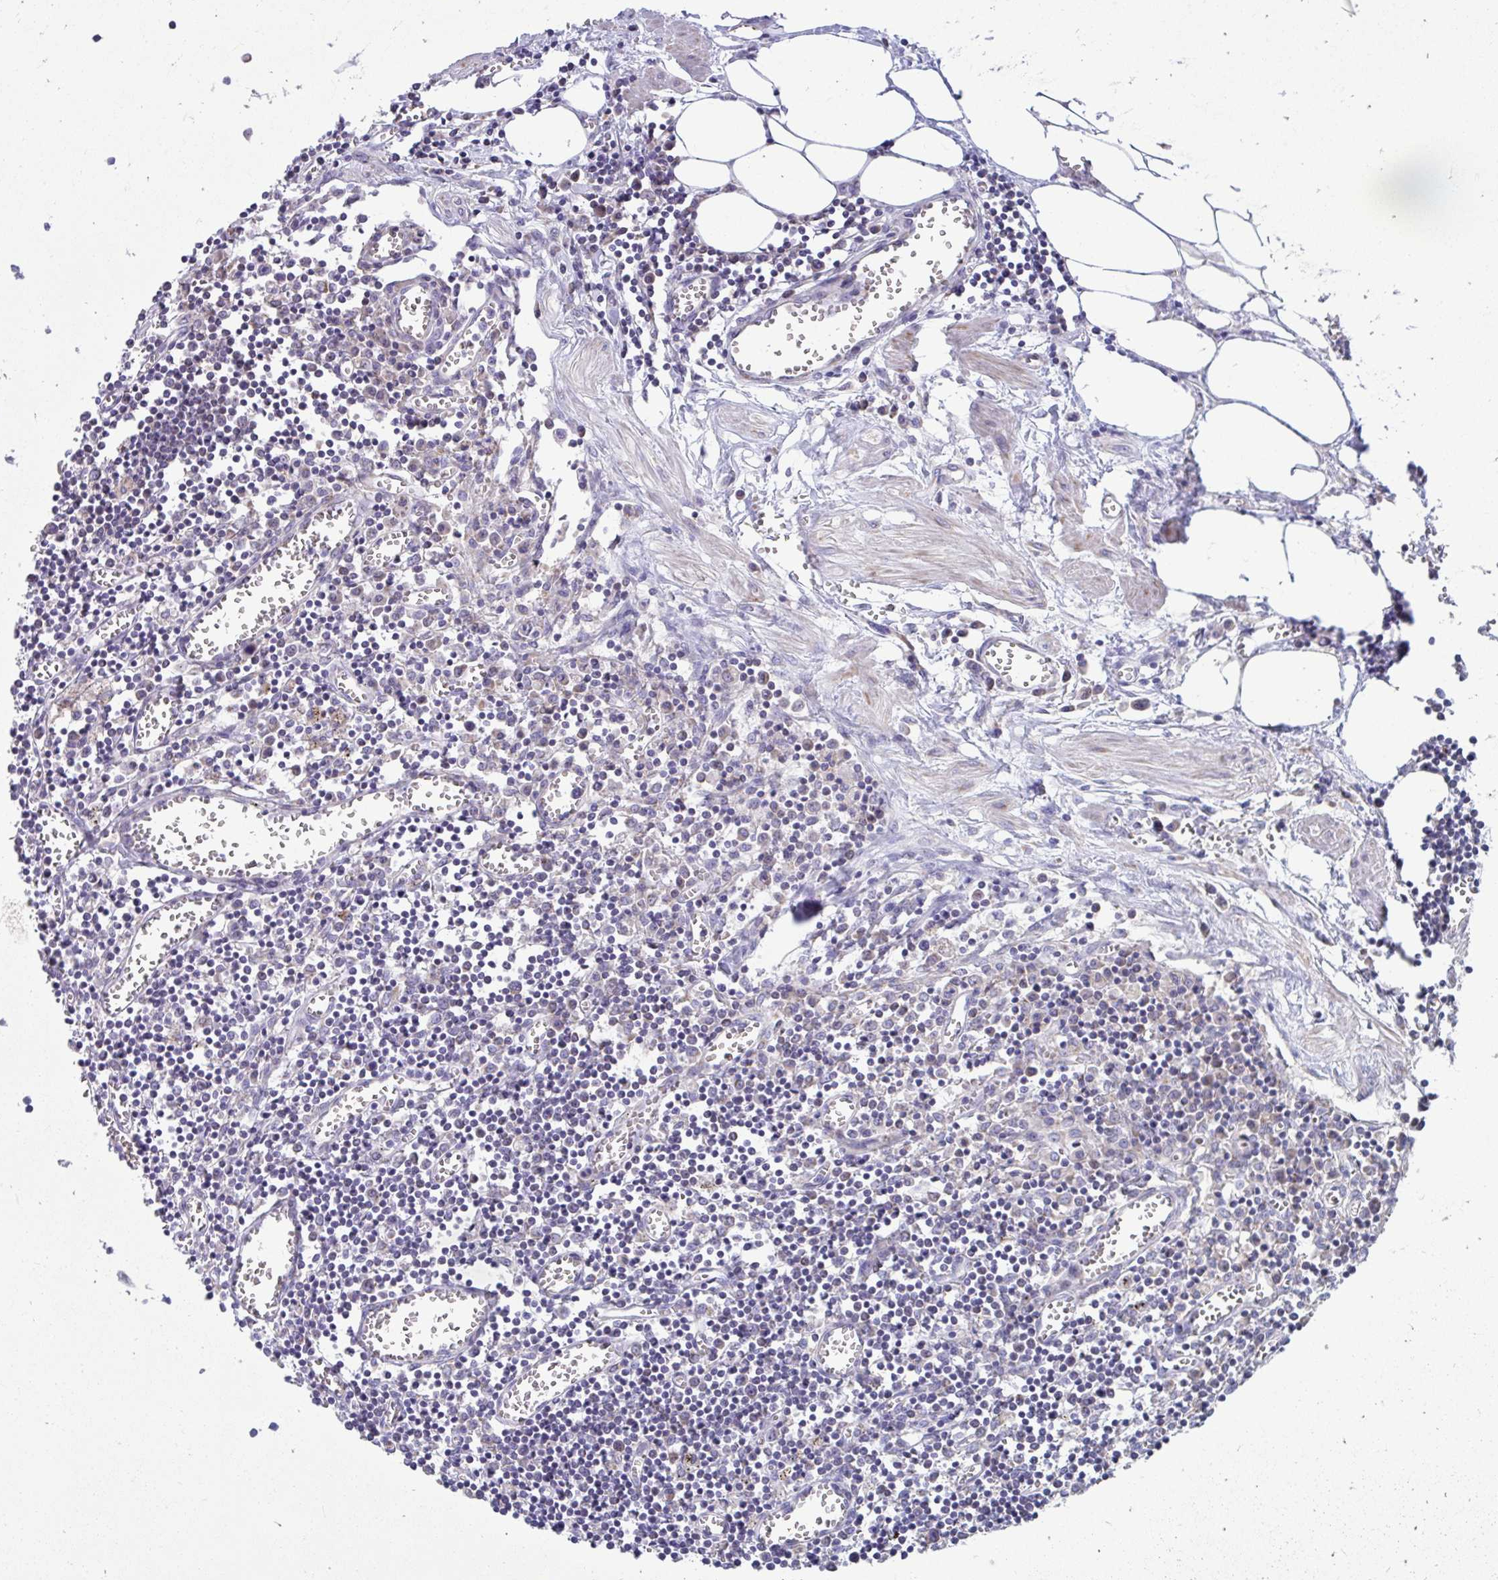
{"staining": {"intensity": "negative", "quantity": "none", "location": "none"}, "tissue": "lymph node", "cell_type": "Germinal center cells", "image_type": "normal", "snomed": [{"axis": "morphology", "description": "Normal tissue, NOS"}, {"axis": "topography", "description": "Lymph node"}], "caption": "The micrograph displays no staining of germinal center cells in unremarkable lymph node.", "gene": "LINGO4", "patient": {"sex": "male", "age": 66}}